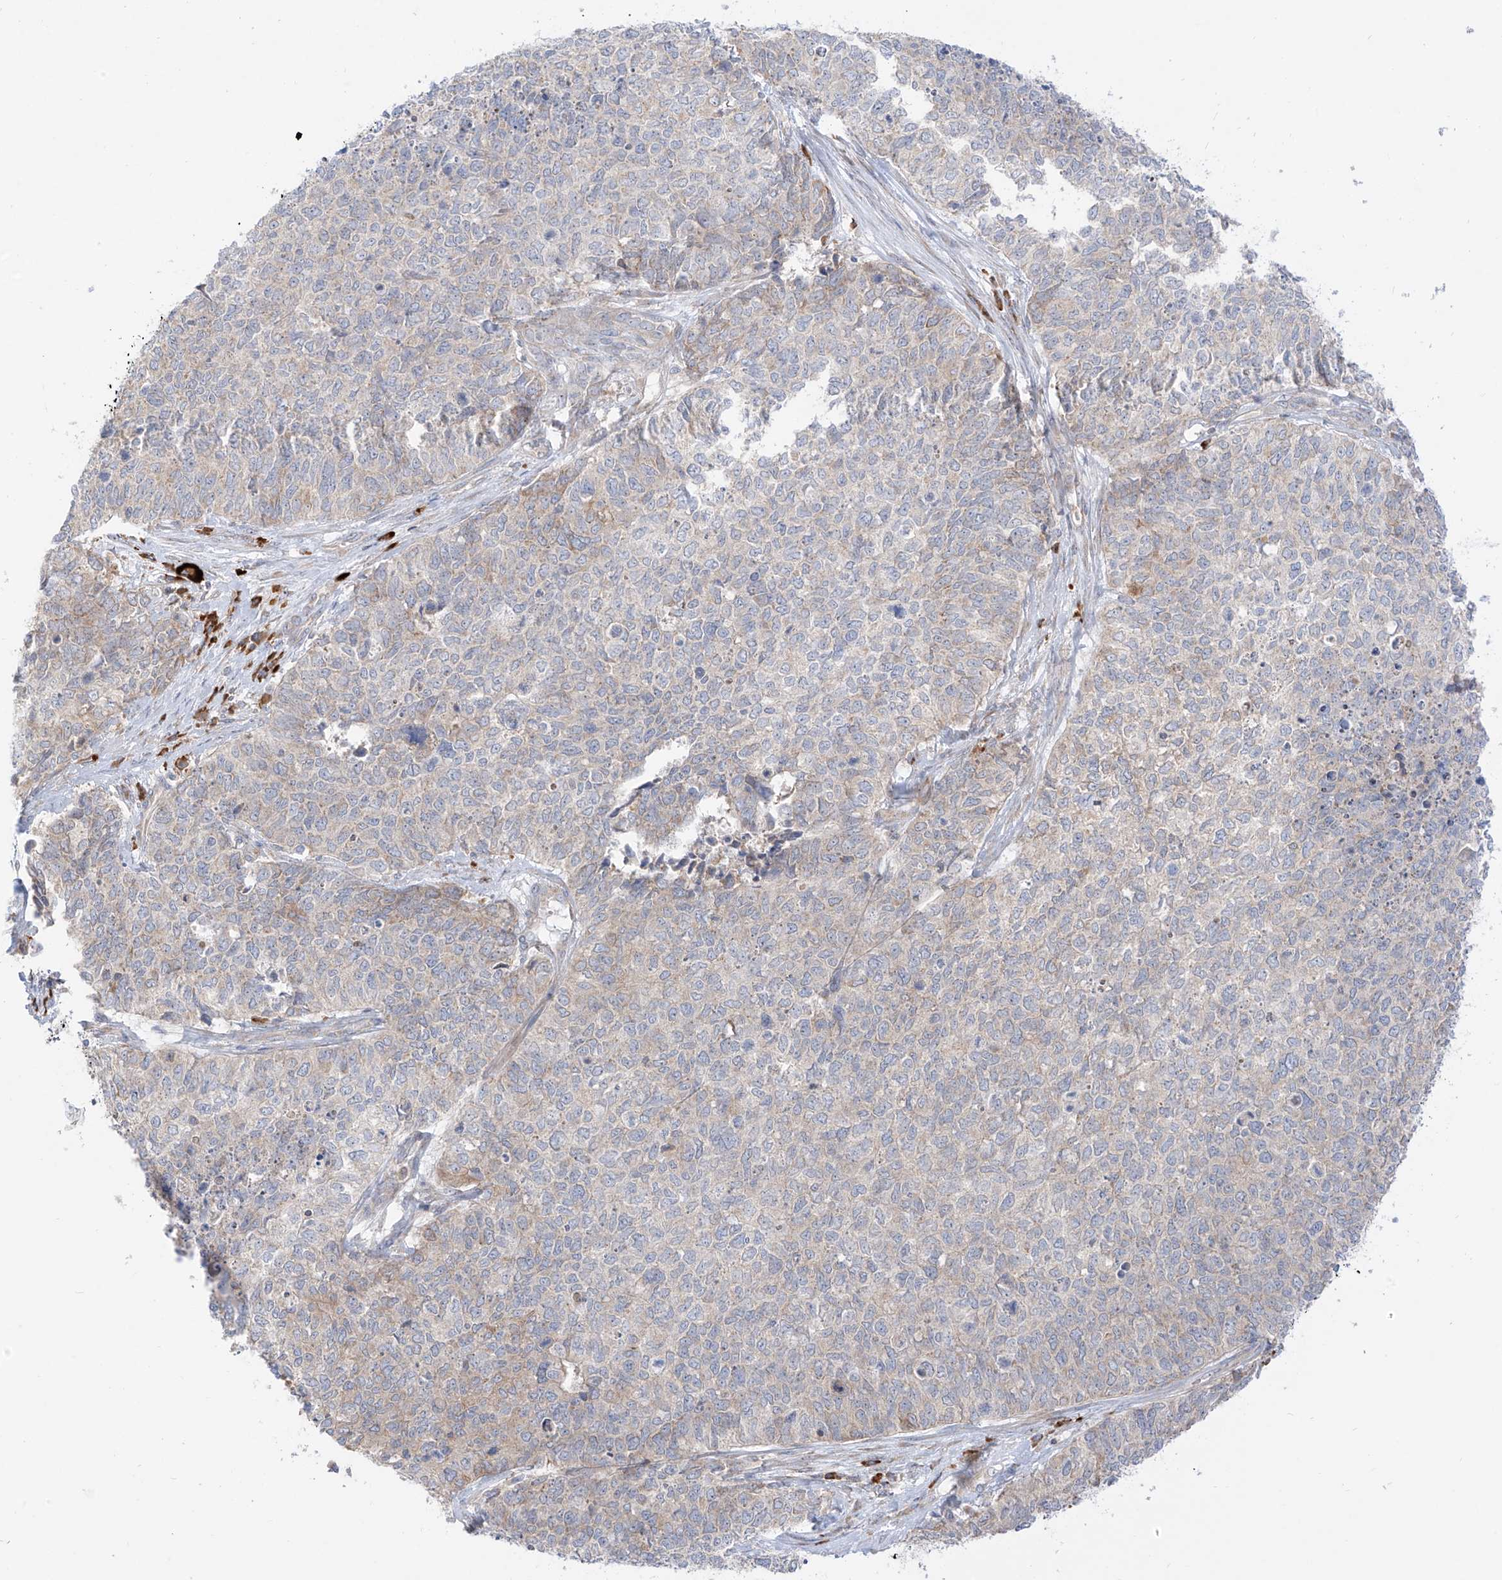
{"staining": {"intensity": "weak", "quantity": "<25%", "location": "cytoplasmic/membranous"}, "tissue": "cervical cancer", "cell_type": "Tumor cells", "image_type": "cancer", "snomed": [{"axis": "morphology", "description": "Squamous cell carcinoma, NOS"}, {"axis": "topography", "description": "Cervix"}], "caption": "Tumor cells are negative for protein expression in human cervical squamous cell carcinoma.", "gene": "SYTL3", "patient": {"sex": "female", "age": 63}}